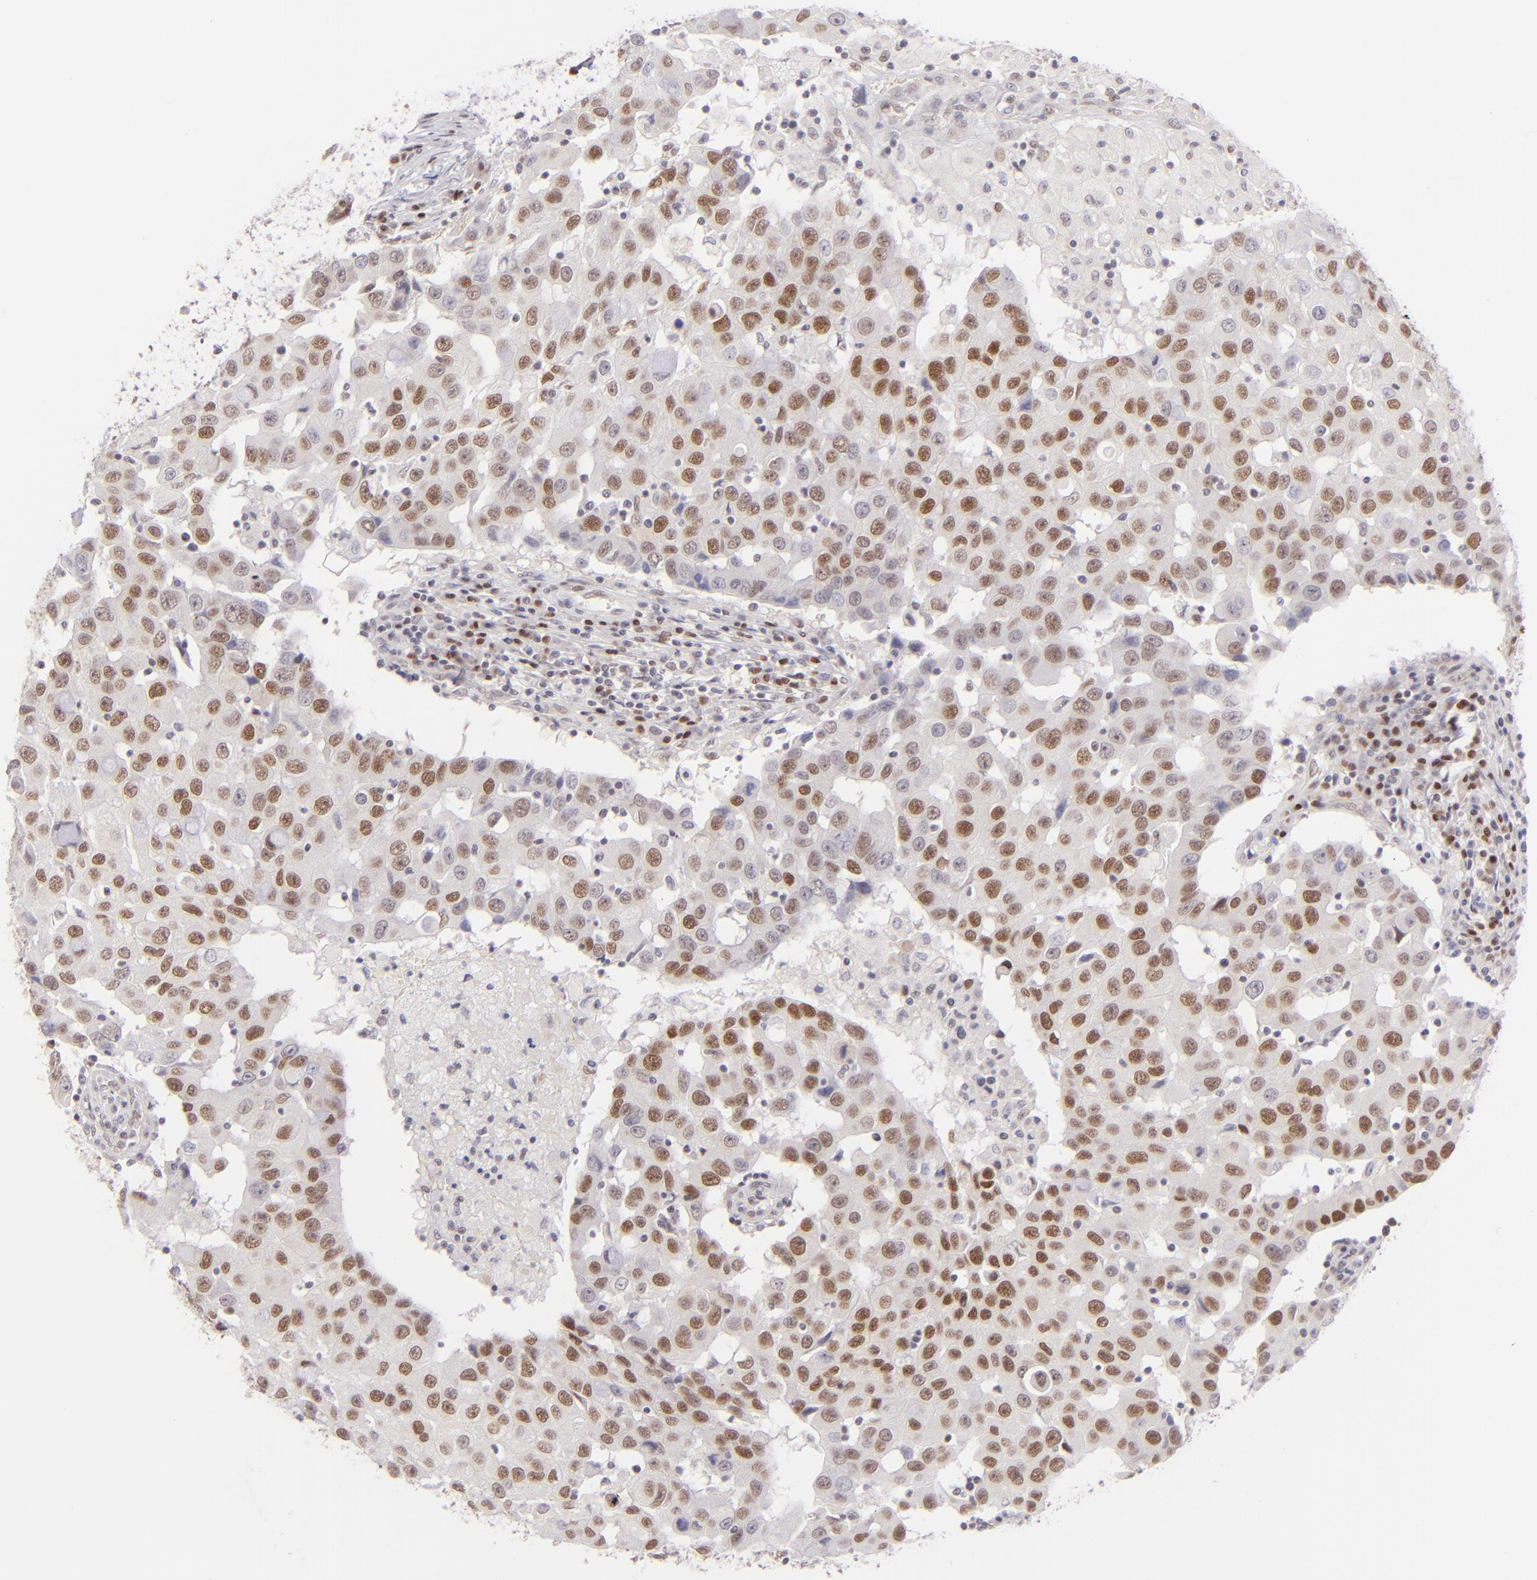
{"staining": {"intensity": "moderate", "quantity": ">75%", "location": "nuclear"}, "tissue": "breast cancer", "cell_type": "Tumor cells", "image_type": "cancer", "snomed": [{"axis": "morphology", "description": "Duct carcinoma"}, {"axis": "topography", "description": "Breast"}], "caption": "The photomicrograph shows immunohistochemical staining of intraductal carcinoma (breast). There is moderate nuclear positivity is appreciated in about >75% of tumor cells.", "gene": "POU2F1", "patient": {"sex": "female", "age": 27}}